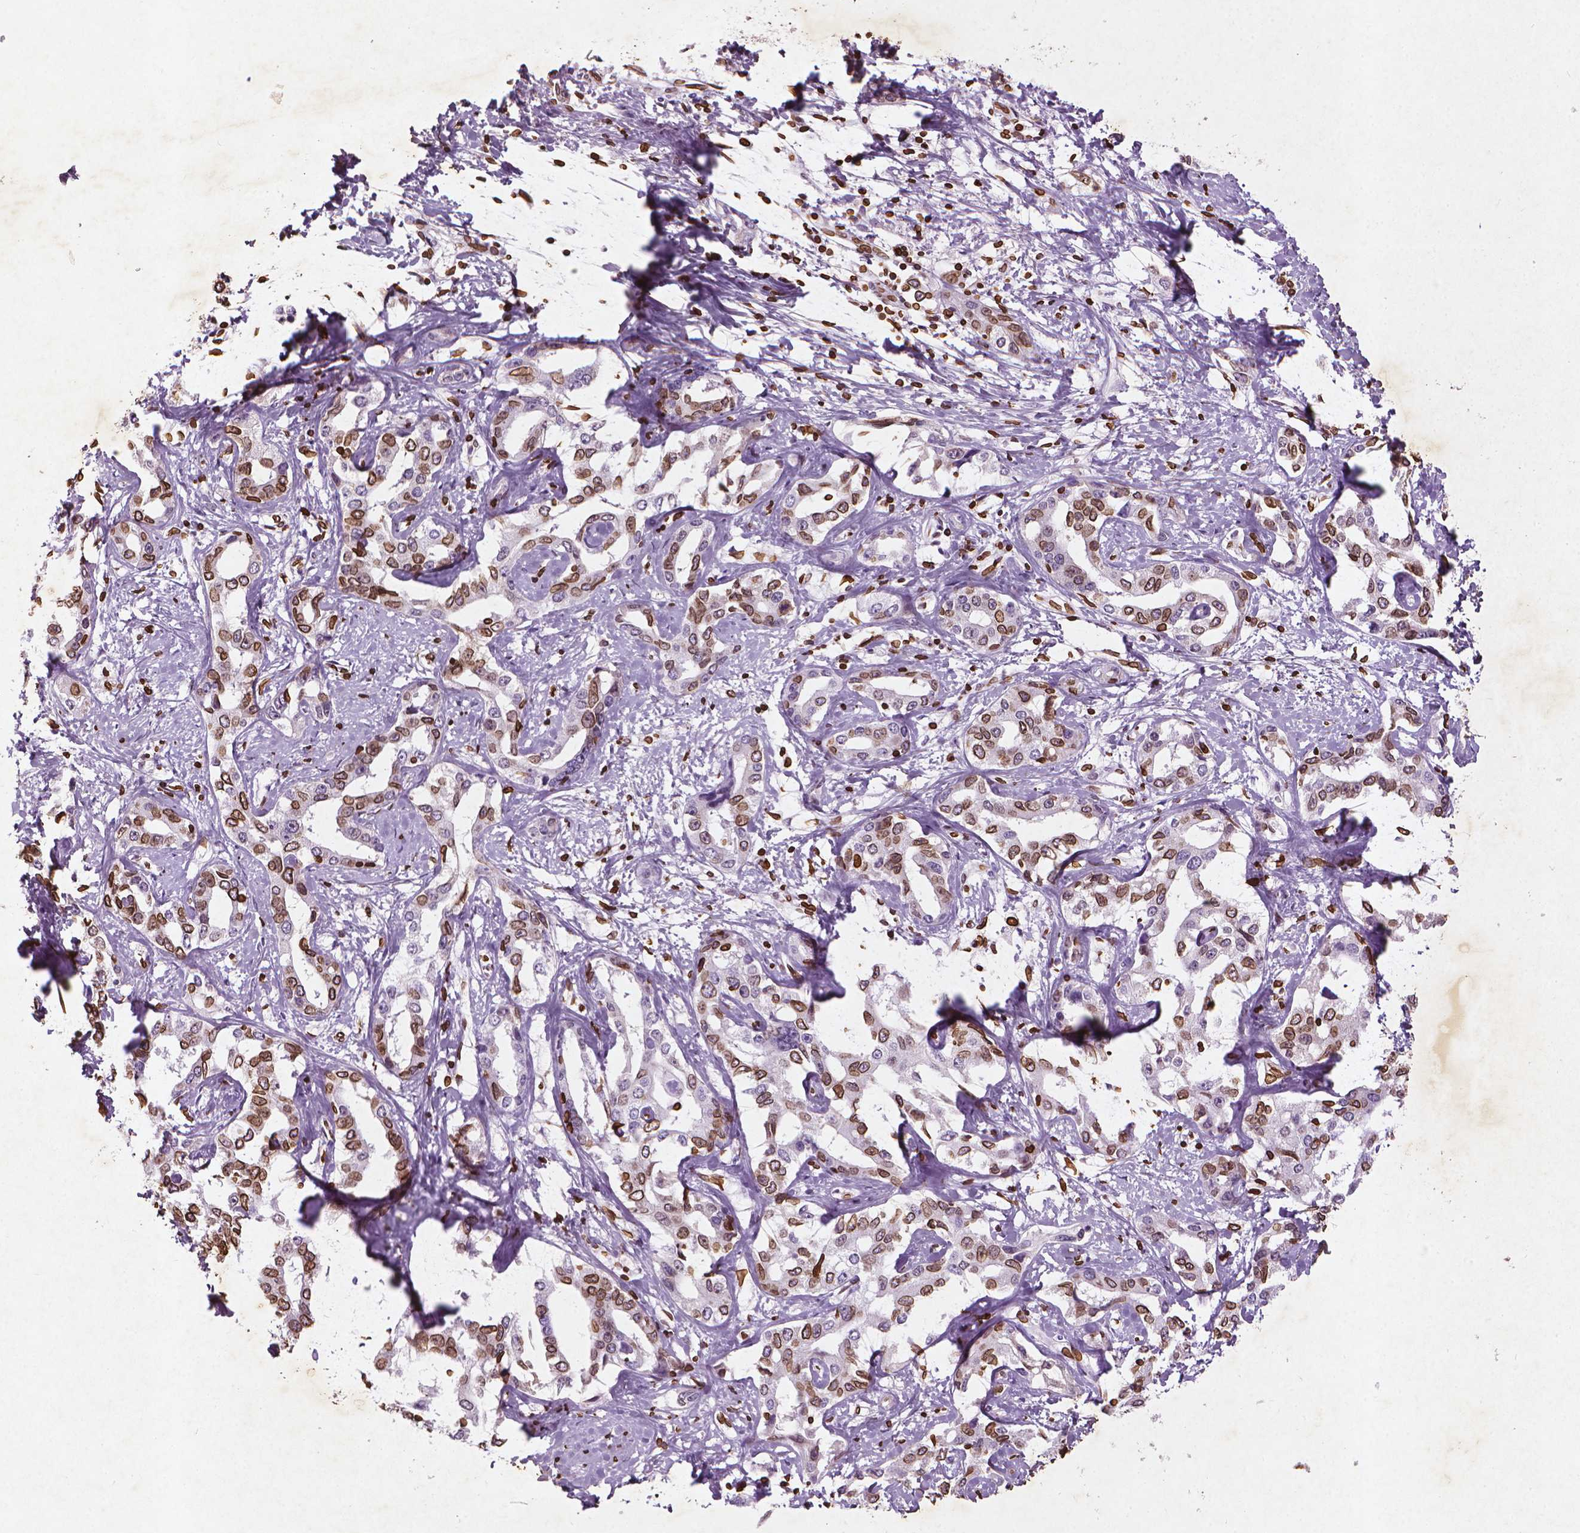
{"staining": {"intensity": "strong", "quantity": "25%-75%", "location": "cytoplasmic/membranous,nuclear"}, "tissue": "liver cancer", "cell_type": "Tumor cells", "image_type": "cancer", "snomed": [{"axis": "morphology", "description": "Cholangiocarcinoma"}, {"axis": "topography", "description": "Liver"}], "caption": "The immunohistochemical stain shows strong cytoplasmic/membranous and nuclear positivity in tumor cells of liver cholangiocarcinoma tissue. Immunohistochemistry (ihc) stains the protein in brown and the nuclei are stained blue.", "gene": "LMNB1", "patient": {"sex": "male", "age": 59}}